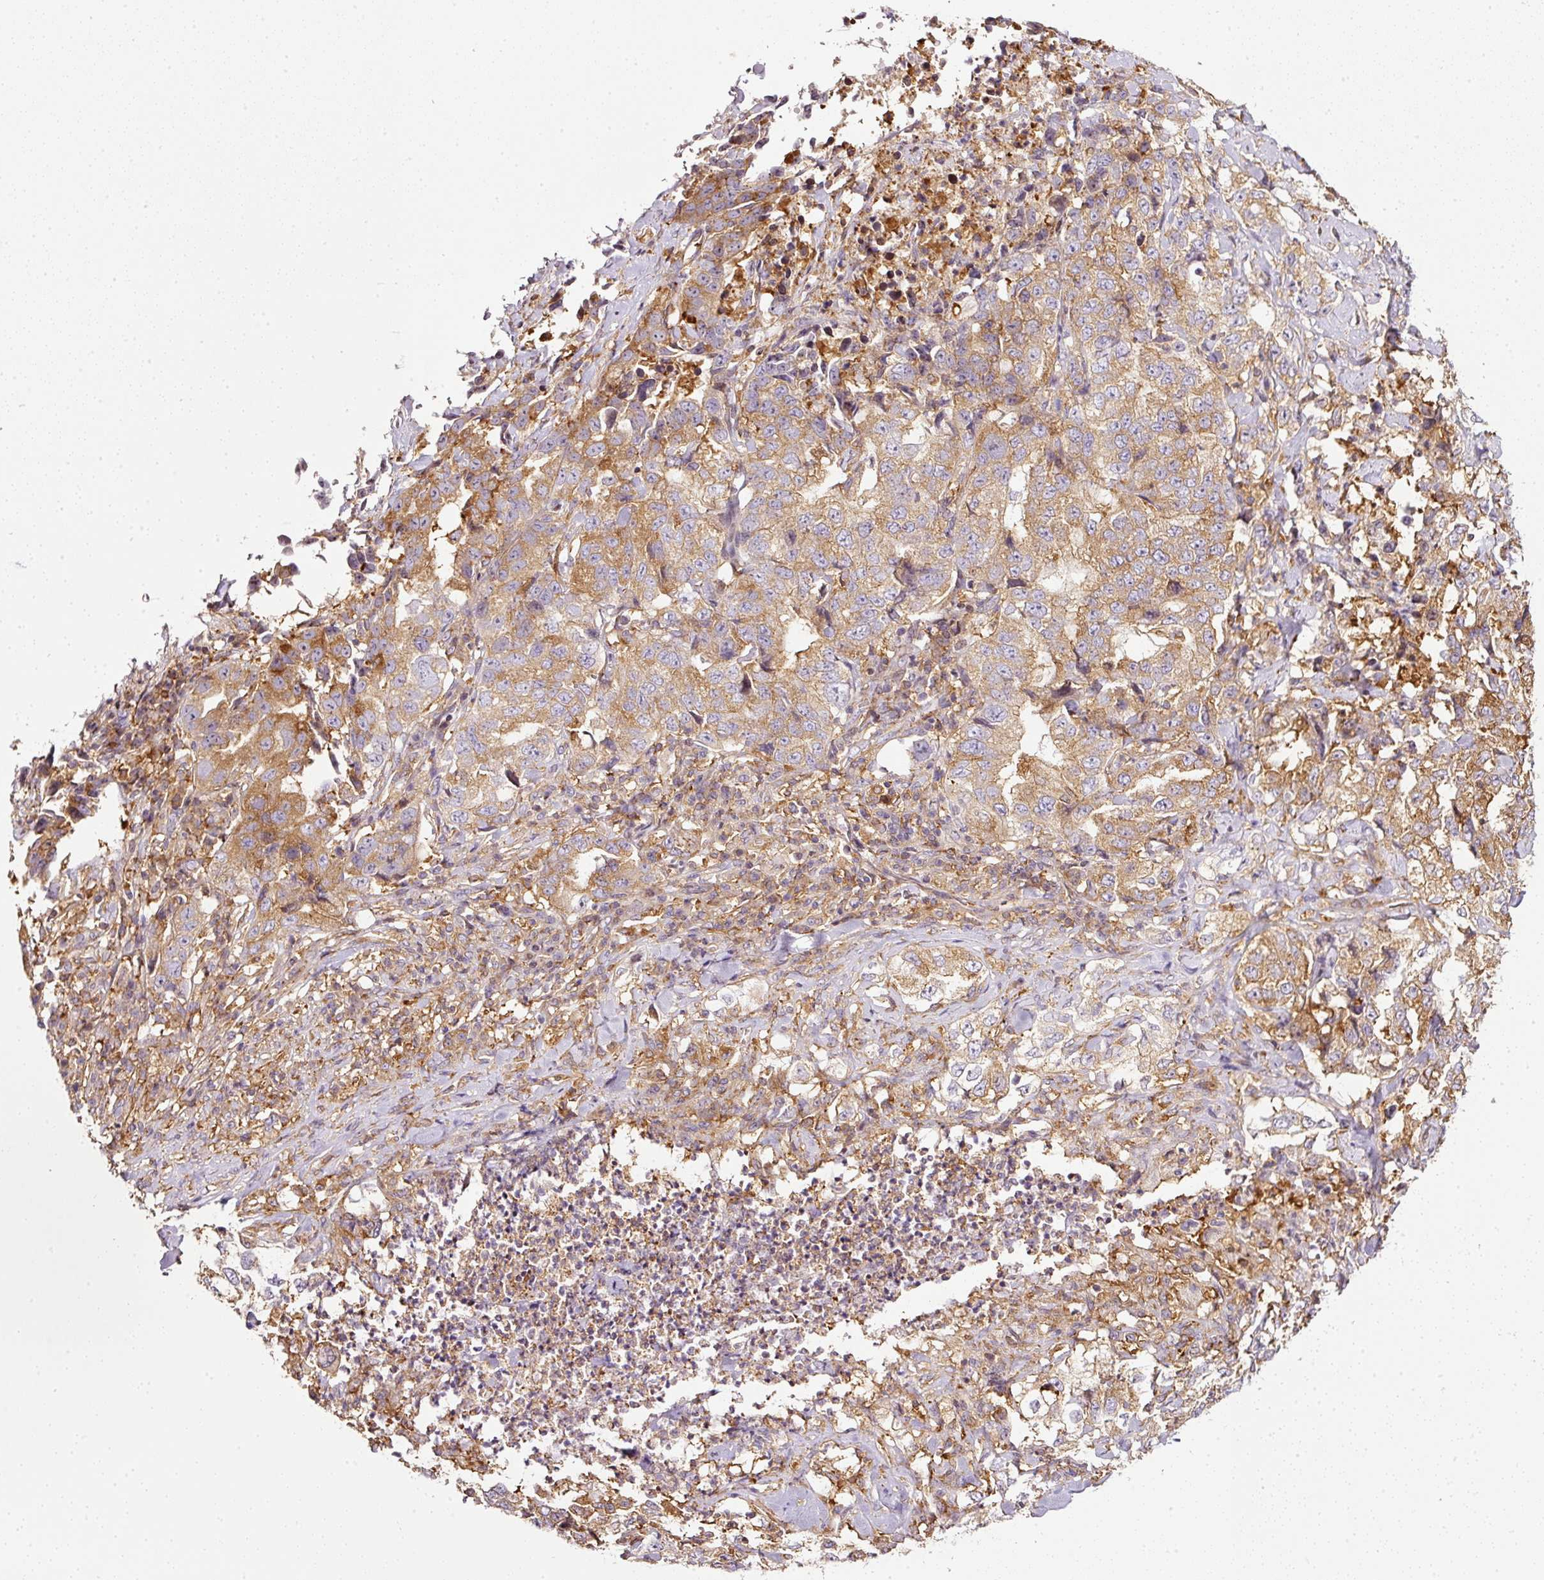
{"staining": {"intensity": "moderate", "quantity": ">75%", "location": "cytoplasmic/membranous"}, "tissue": "lung cancer", "cell_type": "Tumor cells", "image_type": "cancer", "snomed": [{"axis": "morphology", "description": "Adenocarcinoma, NOS"}, {"axis": "topography", "description": "Lung"}], "caption": "Immunohistochemical staining of human lung cancer (adenocarcinoma) exhibits medium levels of moderate cytoplasmic/membranous staining in about >75% of tumor cells. (Brightfield microscopy of DAB IHC at high magnification).", "gene": "SCNM1", "patient": {"sex": "female", "age": 51}}